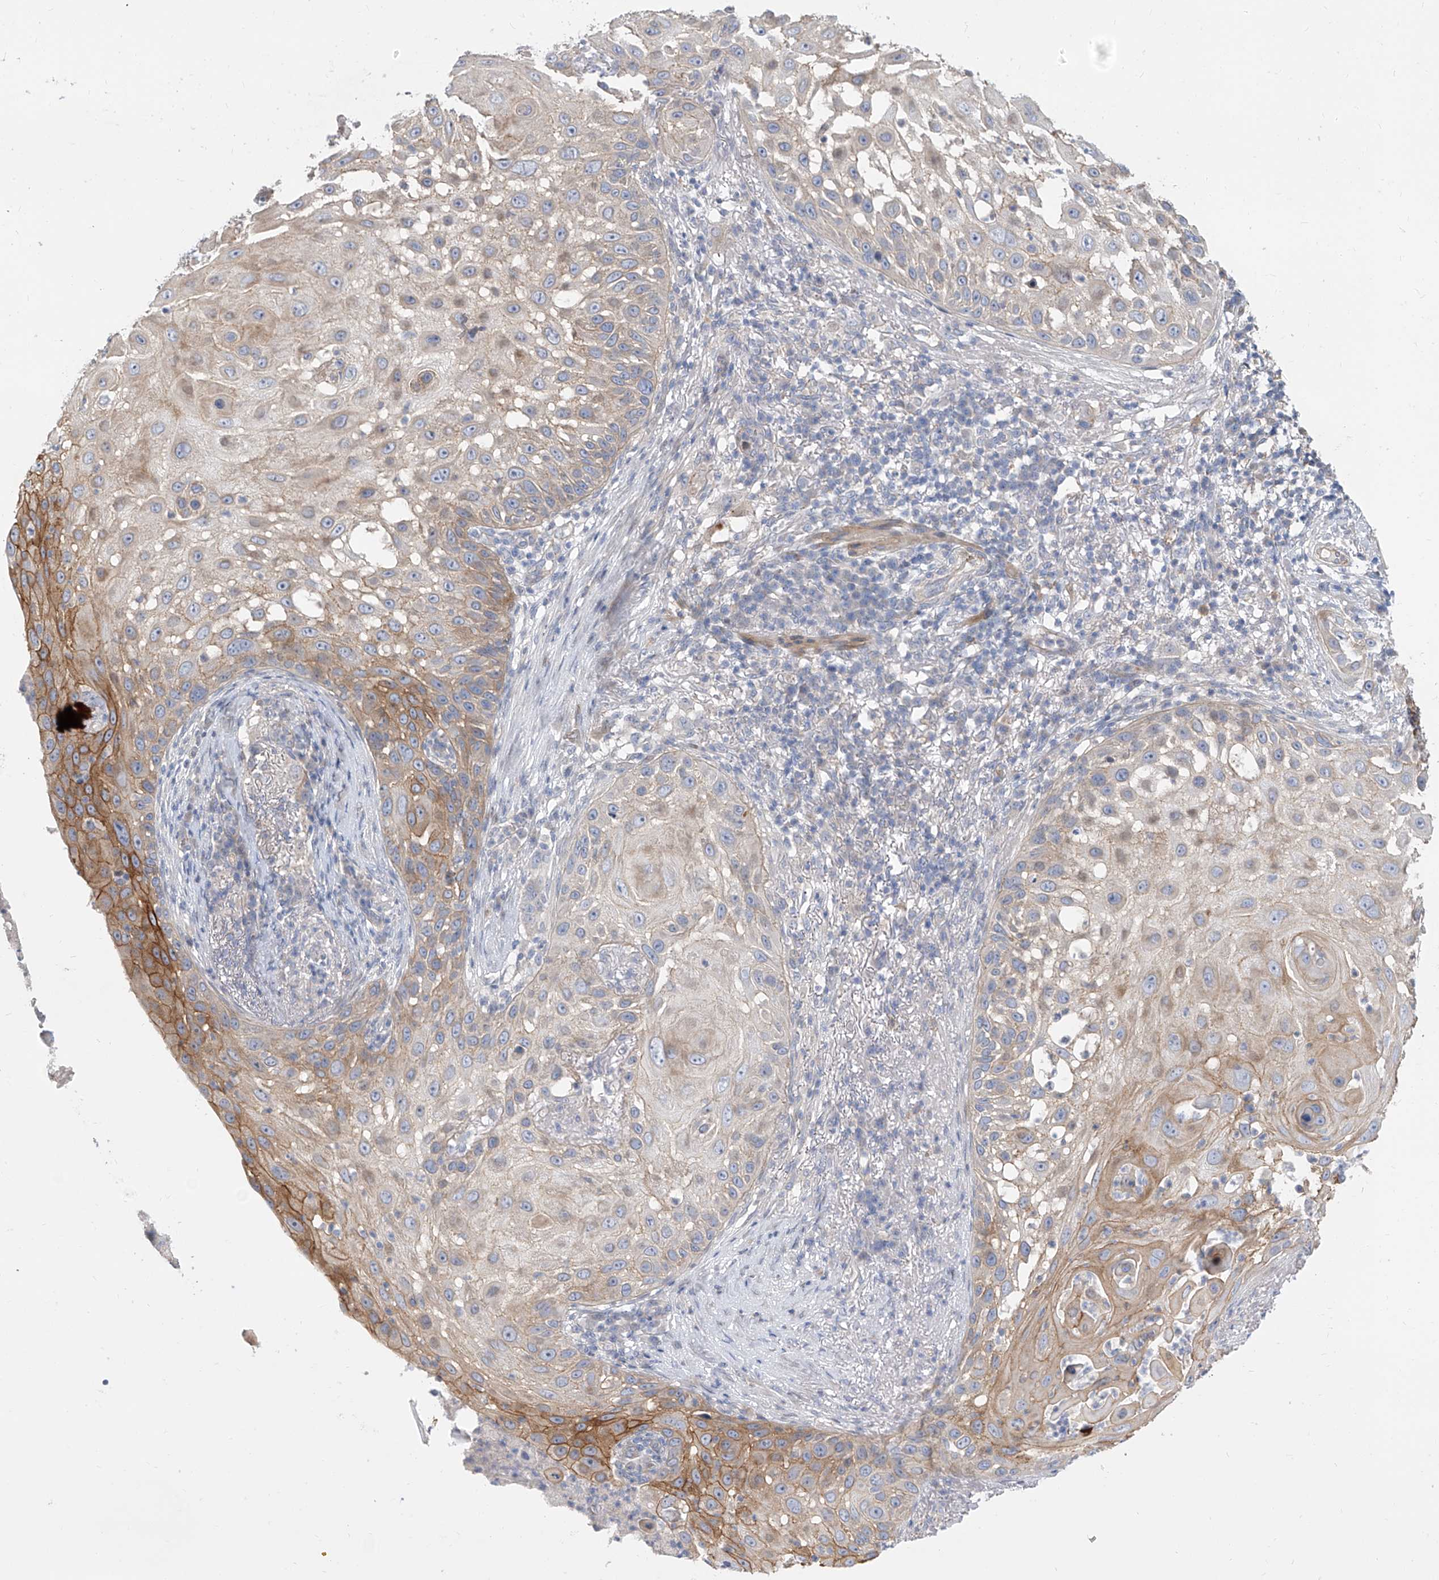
{"staining": {"intensity": "moderate", "quantity": "<25%", "location": "cytoplasmic/membranous"}, "tissue": "skin cancer", "cell_type": "Tumor cells", "image_type": "cancer", "snomed": [{"axis": "morphology", "description": "Squamous cell carcinoma, NOS"}, {"axis": "topography", "description": "Skin"}], "caption": "IHC of human skin cancer reveals low levels of moderate cytoplasmic/membranous expression in about <25% of tumor cells. The staining was performed using DAB, with brown indicating positive protein expression. Nuclei are stained blue with hematoxylin.", "gene": "LRRC1", "patient": {"sex": "female", "age": 44}}